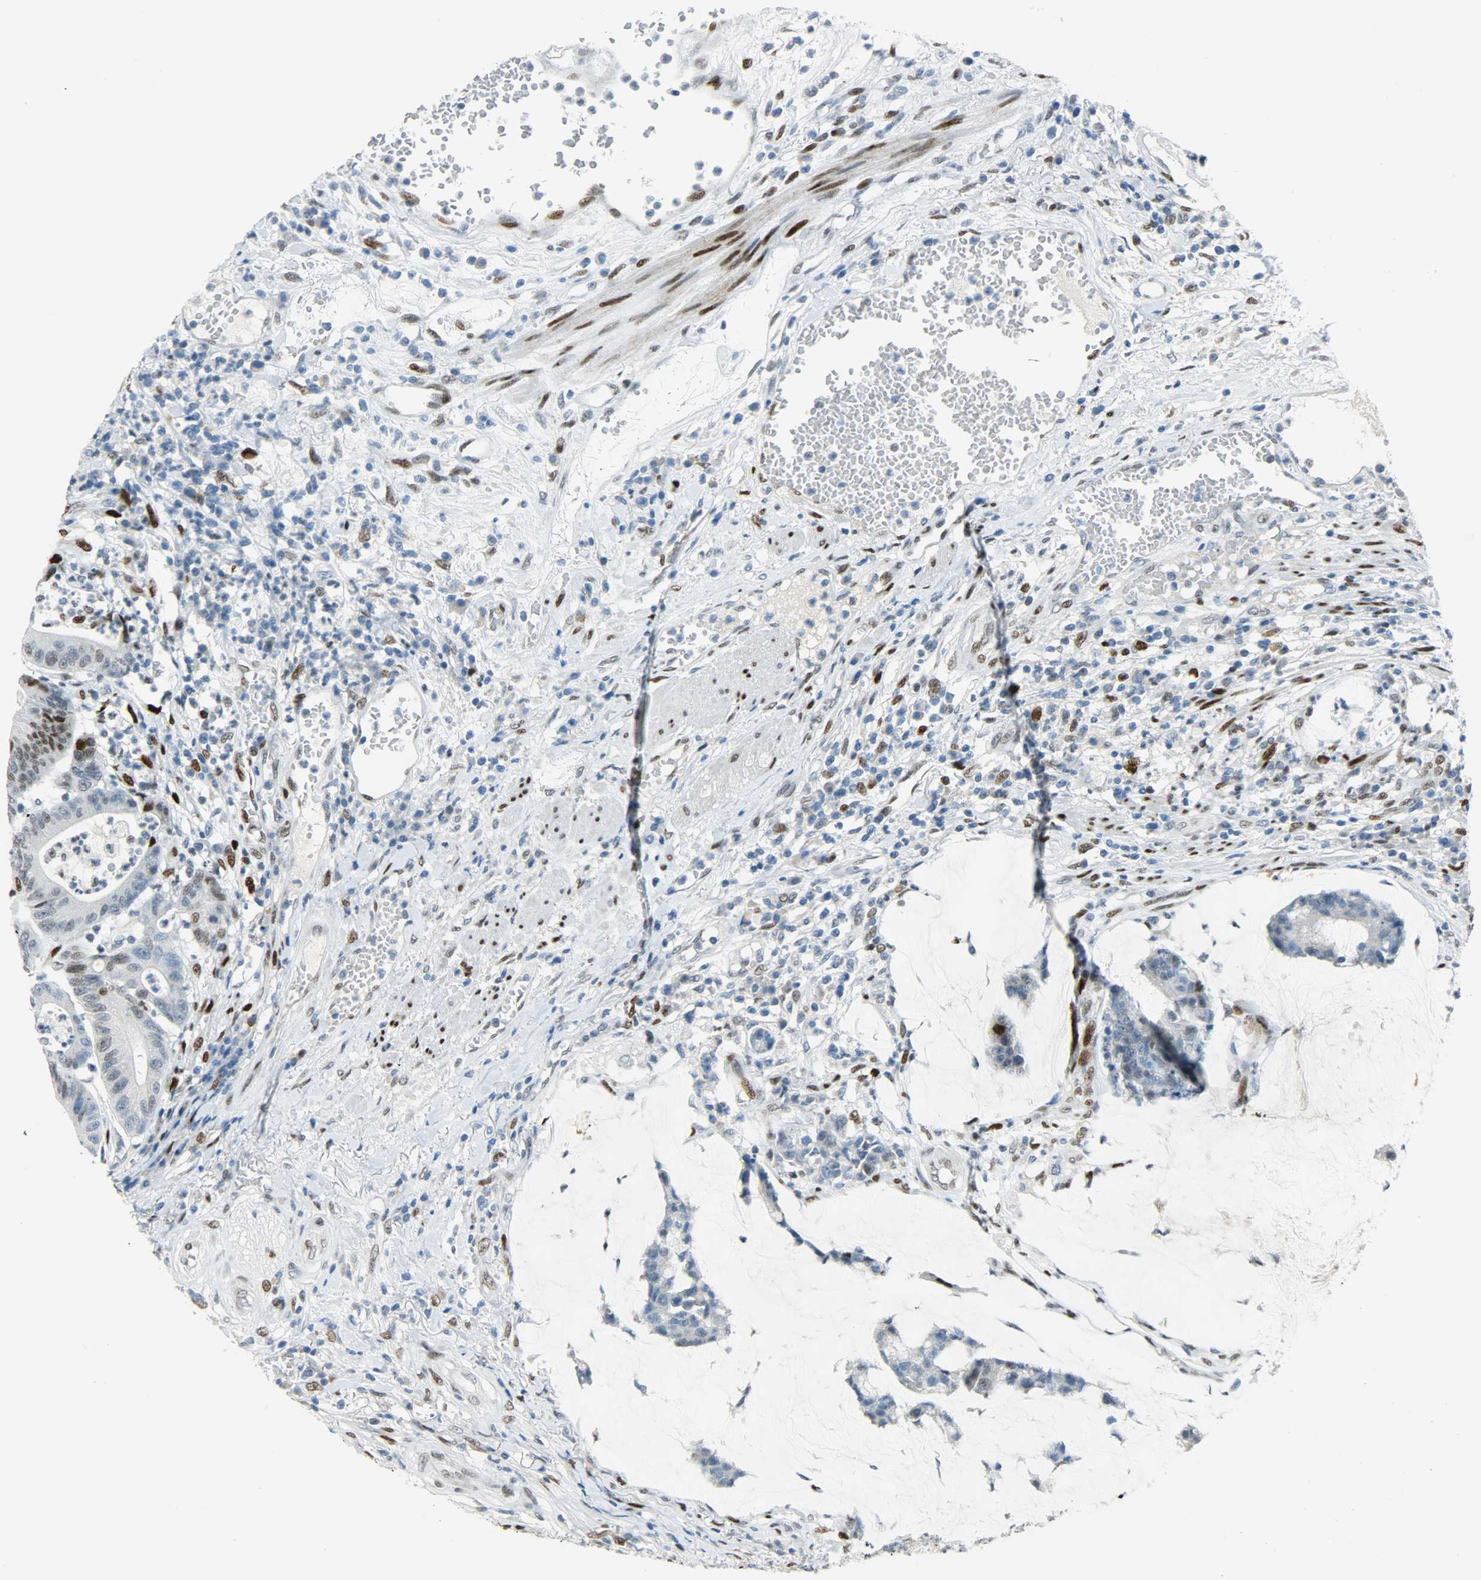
{"staining": {"intensity": "weak", "quantity": "<25%", "location": "nuclear"}, "tissue": "colorectal cancer", "cell_type": "Tumor cells", "image_type": "cancer", "snomed": [{"axis": "morphology", "description": "Adenocarcinoma, NOS"}, {"axis": "topography", "description": "Colon"}], "caption": "Tumor cells are negative for brown protein staining in colorectal adenocarcinoma. Brightfield microscopy of IHC stained with DAB (brown) and hematoxylin (blue), captured at high magnification.", "gene": "JUNB", "patient": {"sex": "female", "age": 84}}